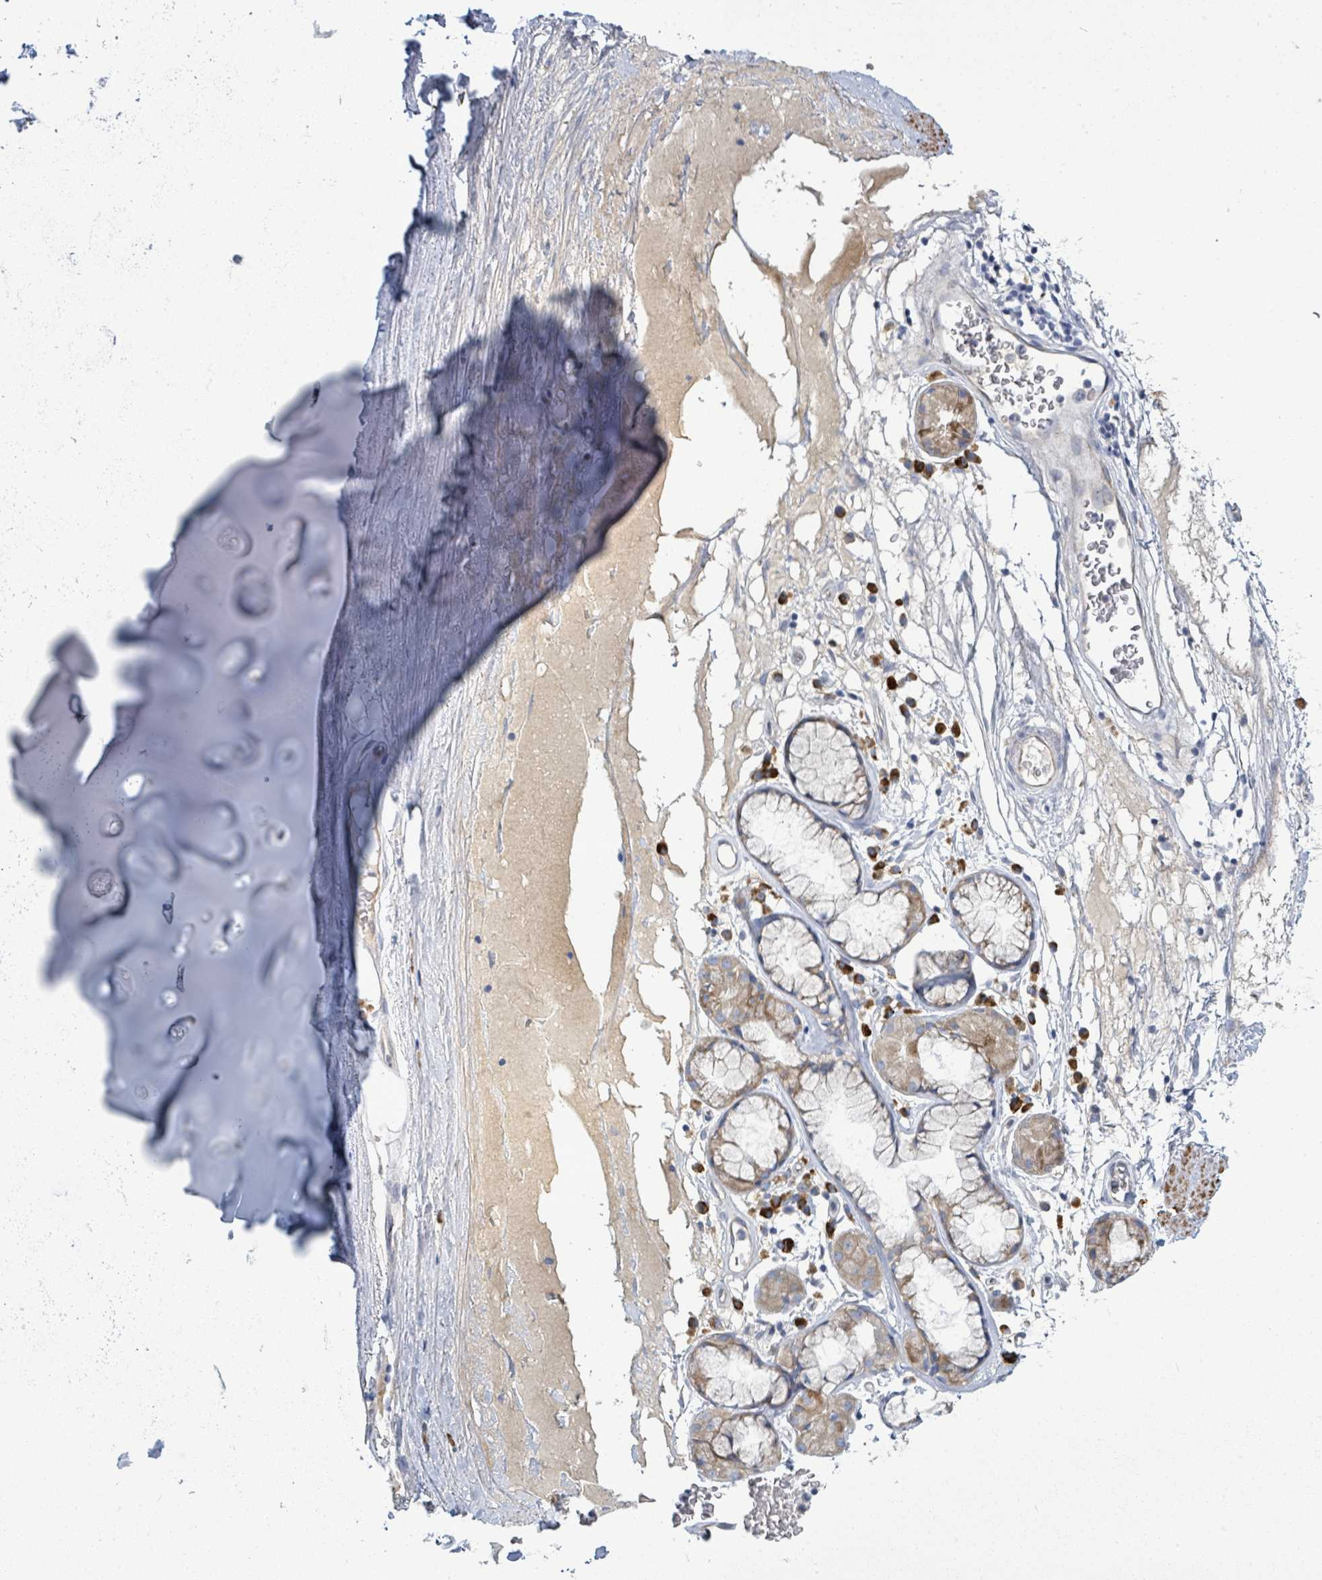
{"staining": {"intensity": "negative", "quantity": "none", "location": "none"}, "tissue": "adipose tissue", "cell_type": "Adipocytes", "image_type": "normal", "snomed": [{"axis": "morphology", "description": "Normal tissue, NOS"}, {"axis": "topography", "description": "Cartilage tissue"}], "caption": "Micrograph shows no protein staining in adipocytes of unremarkable adipose tissue.", "gene": "SIRPB1", "patient": {"sex": "female", "age": 63}}